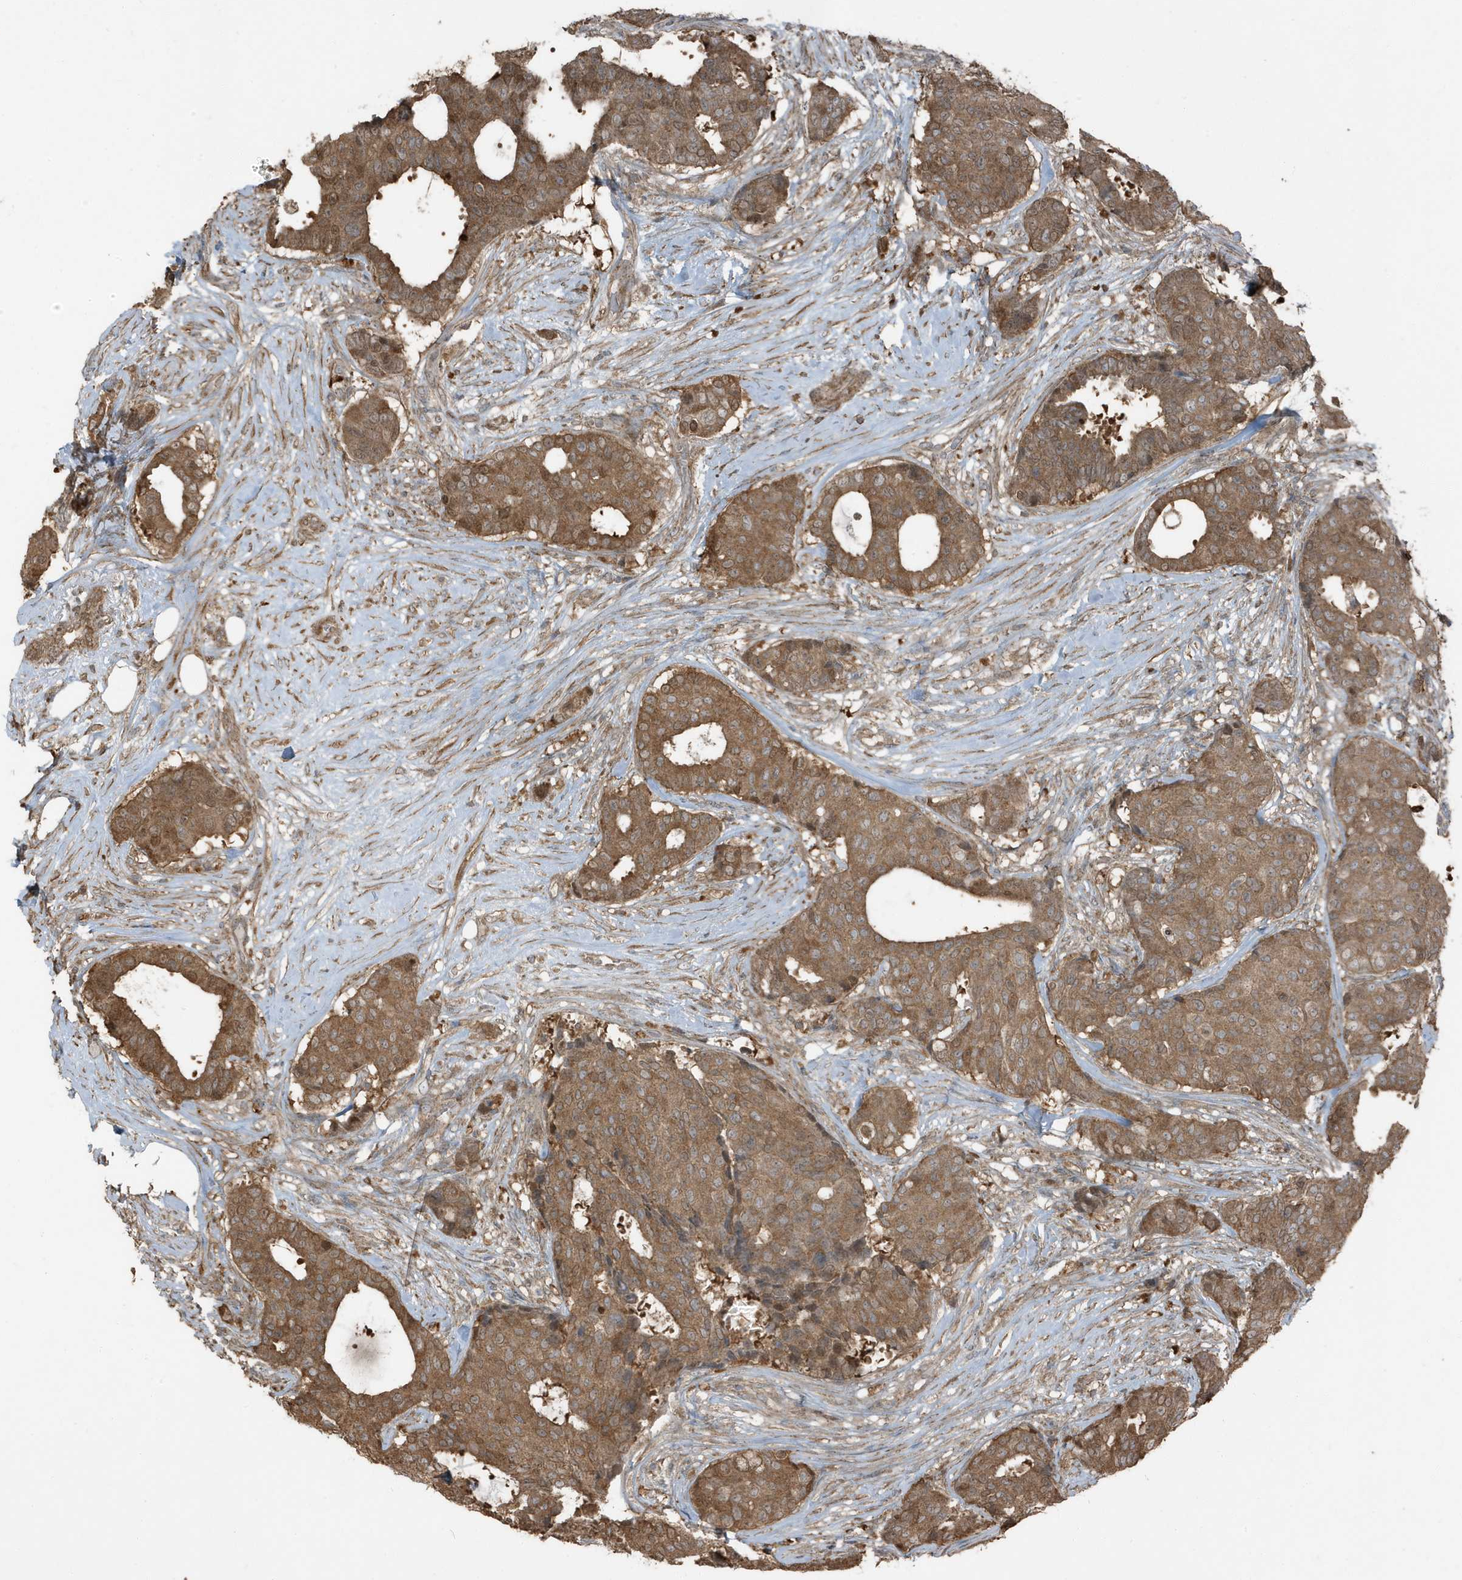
{"staining": {"intensity": "moderate", "quantity": ">75%", "location": "cytoplasmic/membranous"}, "tissue": "breast cancer", "cell_type": "Tumor cells", "image_type": "cancer", "snomed": [{"axis": "morphology", "description": "Duct carcinoma"}, {"axis": "topography", "description": "Breast"}], "caption": "This is a micrograph of immunohistochemistry staining of breast cancer, which shows moderate positivity in the cytoplasmic/membranous of tumor cells.", "gene": "AZI2", "patient": {"sex": "female", "age": 75}}